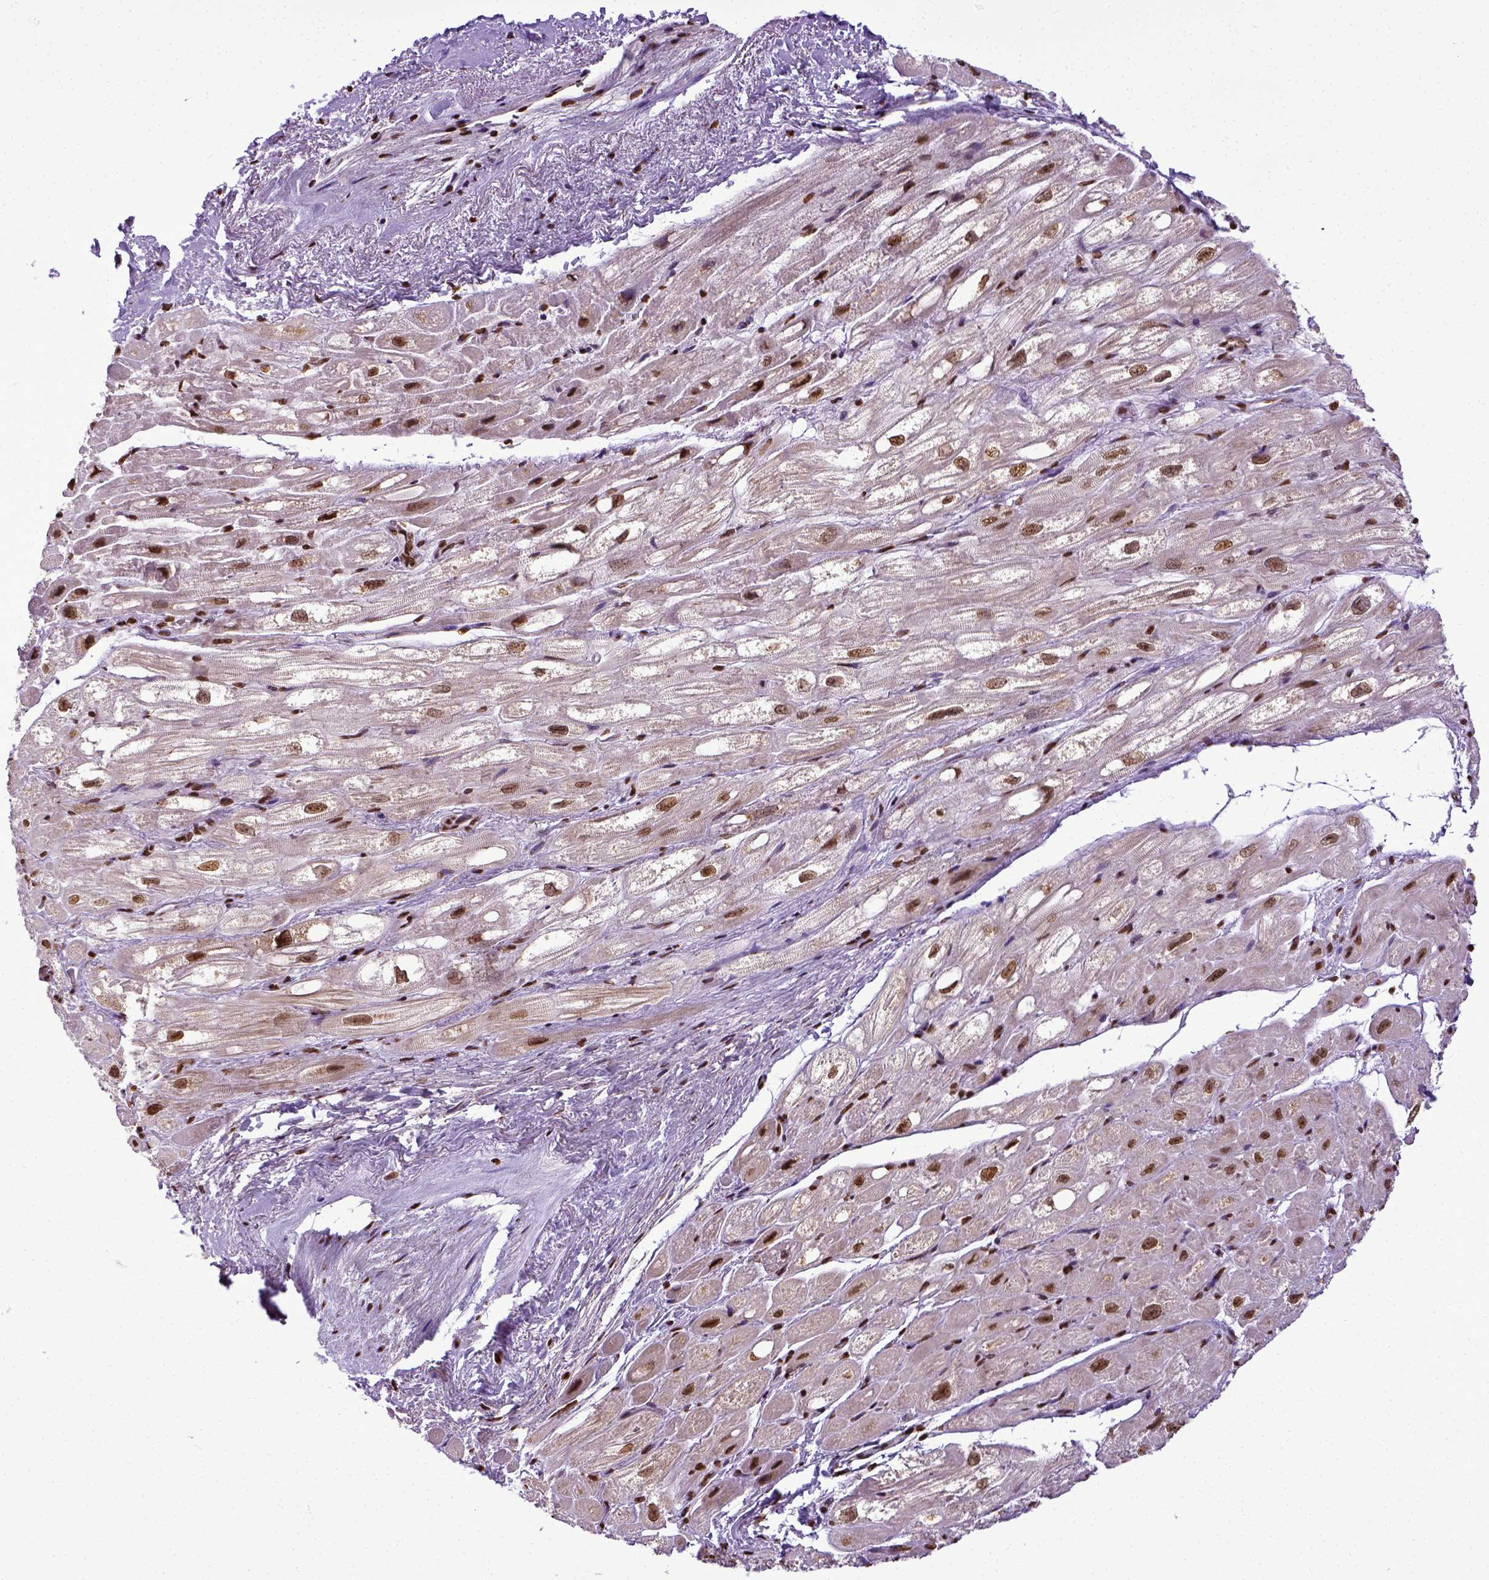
{"staining": {"intensity": "moderate", "quantity": ">75%", "location": "nuclear"}, "tissue": "heart muscle", "cell_type": "Cardiomyocytes", "image_type": "normal", "snomed": [{"axis": "morphology", "description": "Normal tissue, NOS"}, {"axis": "topography", "description": "Heart"}], "caption": "Immunohistochemistry (DAB) staining of normal human heart muscle reveals moderate nuclear protein staining in approximately >75% of cardiomyocytes. (IHC, brightfield microscopy, high magnification).", "gene": "ZNF75D", "patient": {"sex": "female", "age": 69}}